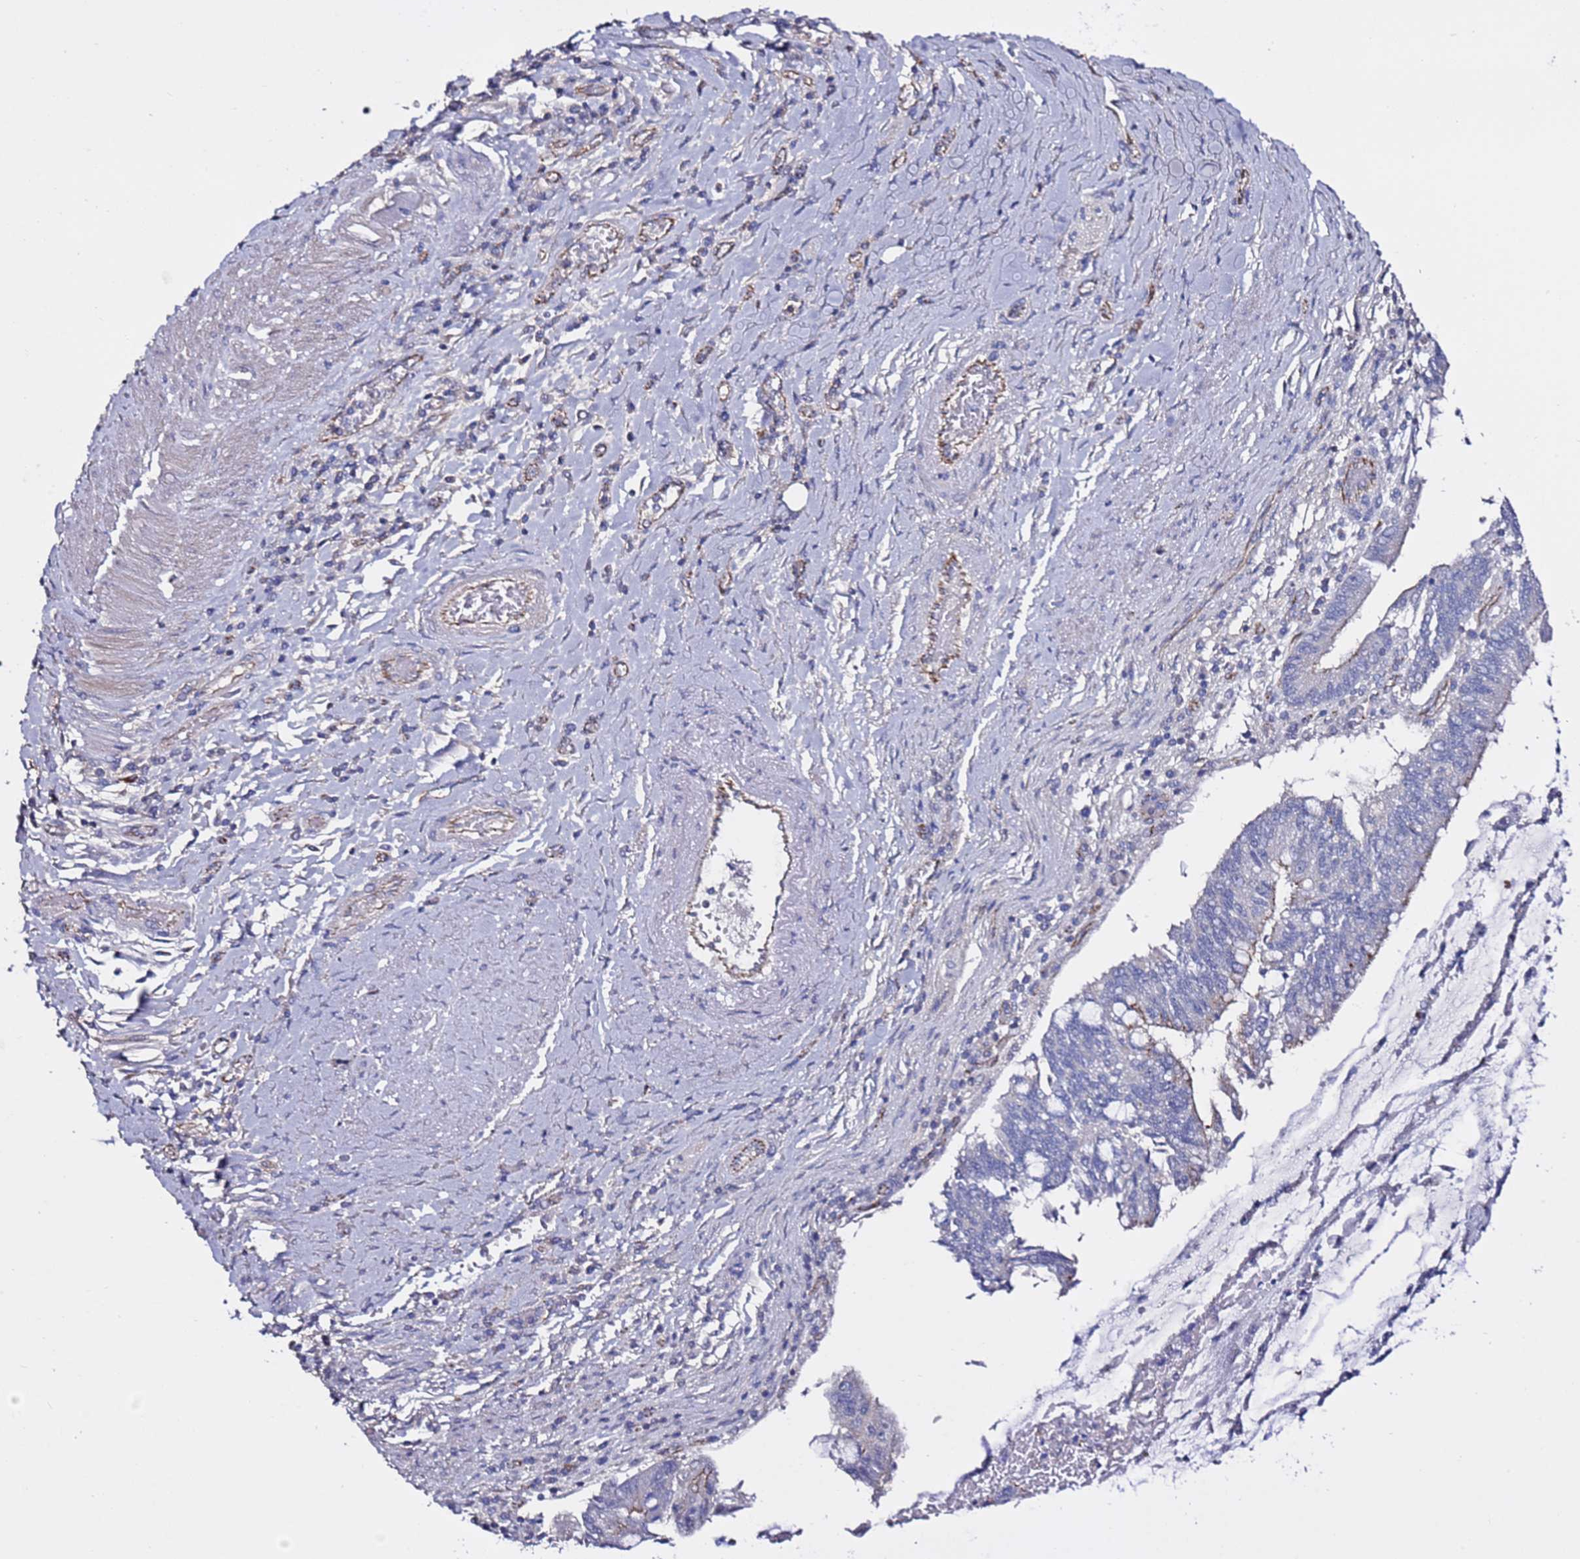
{"staining": {"intensity": "negative", "quantity": "none", "location": "none"}, "tissue": "pancreatic cancer", "cell_type": "Tumor cells", "image_type": "cancer", "snomed": [{"axis": "morphology", "description": "Adenocarcinoma, NOS"}, {"axis": "topography", "description": "Pancreas"}], "caption": "The micrograph demonstrates no staining of tumor cells in pancreatic cancer (adenocarcinoma).", "gene": "TENM3", "patient": {"sex": "female", "age": 50}}